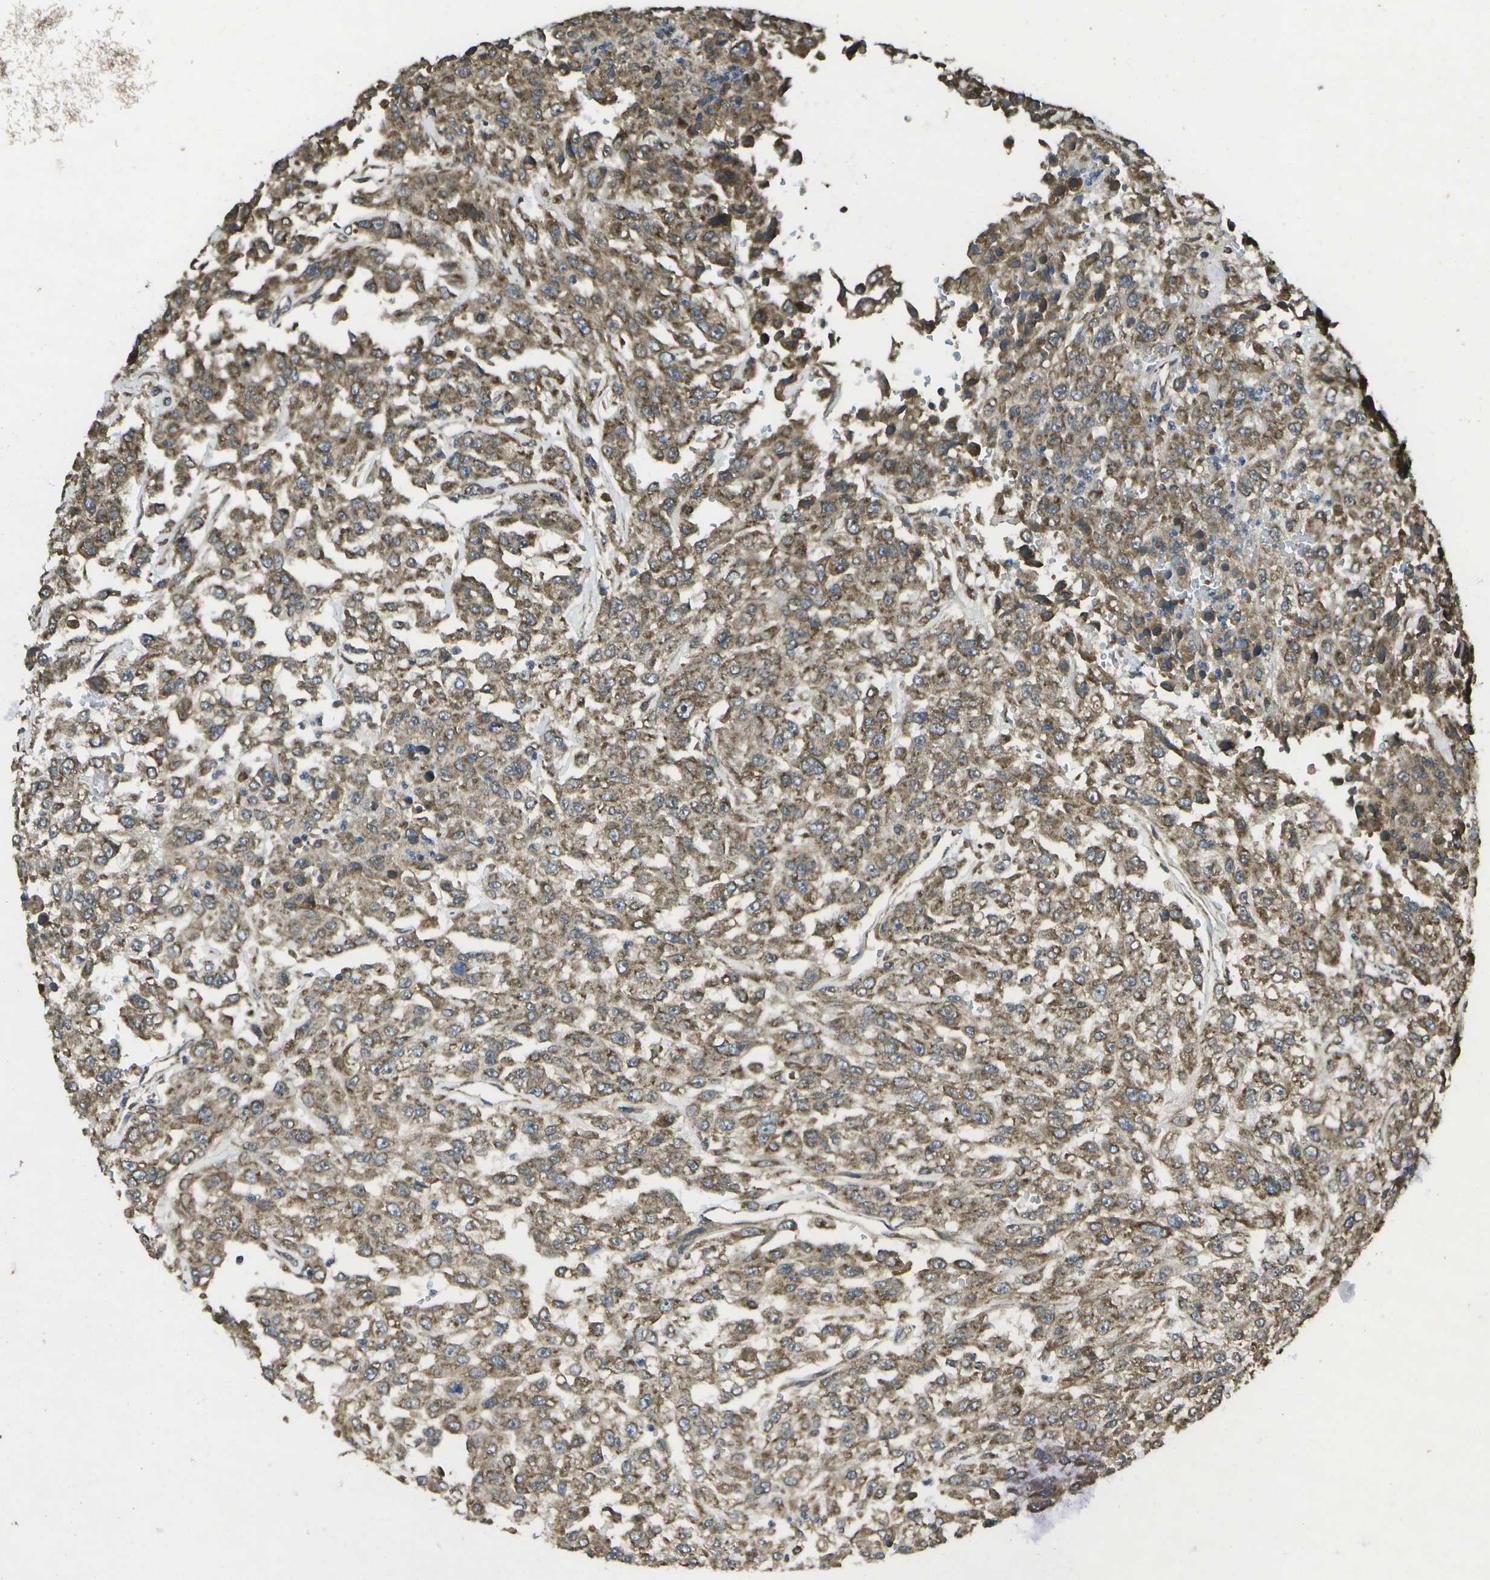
{"staining": {"intensity": "moderate", "quantity": ">75%", "location": "cytoplasmic/membranous"}, "tissue": "urothelial cancer", "cell_type": "Tumor cells", "image_type": "cancer", "snomed": [{"axis": "morphology", "description": "Urothelial carcinoma, High grade"}, {"axis": "topography", "description": "Urinary bladder"}], "caption": "This histopathology image demonstrates IHC staining of high-grade urothelial carcinoma, with medium moderate cytoplasmic/membranous staining in about >75% of tumor cells.", "gene": "HFE", "patient": {"sex": "male", "age": 46}}